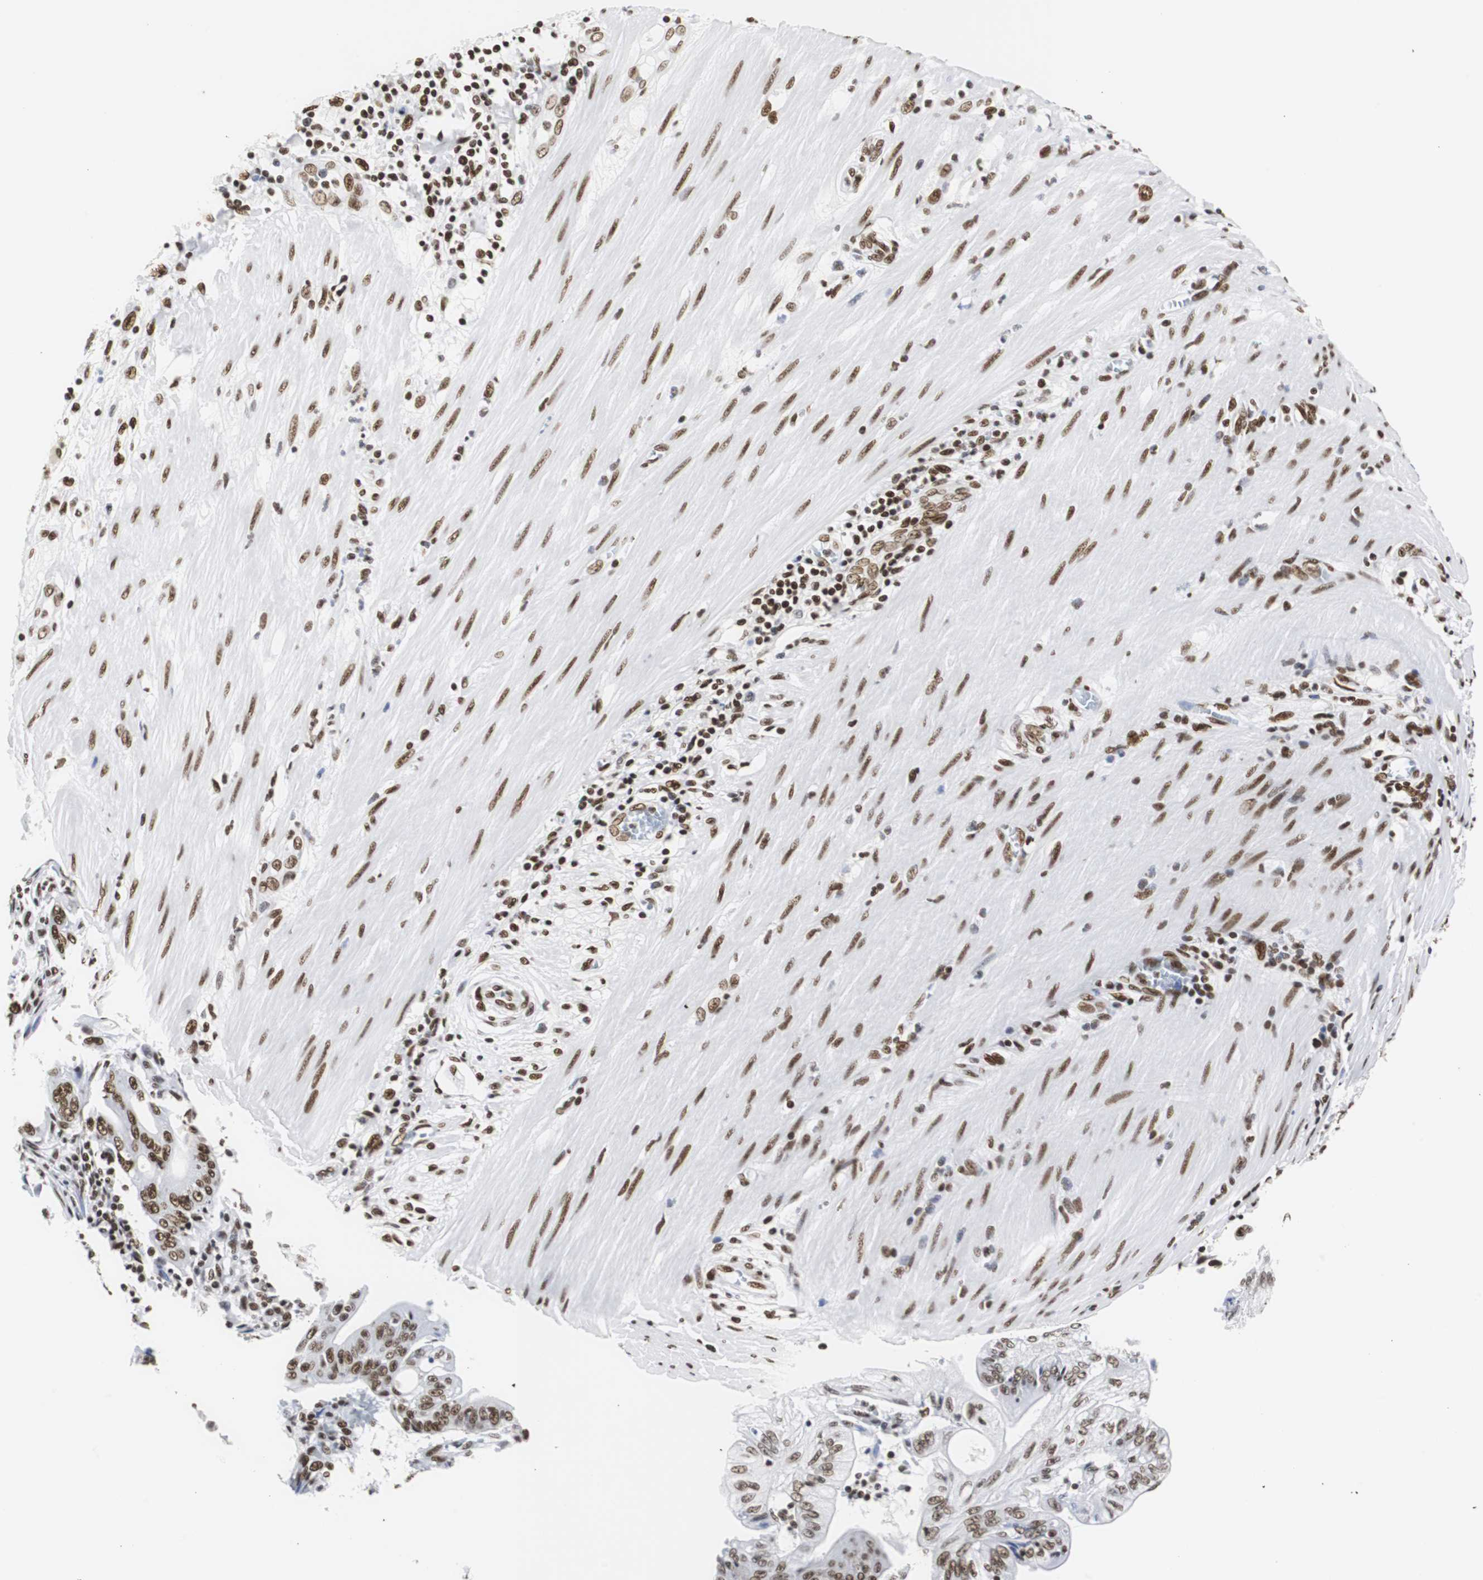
{"staining": {"intensity": "strong", "quantity": ">75%", "location": "nuclear"}, "tissue": "pancreatic cancer", "cell_type": "Tumor cells", "image_type": "cancer", "snomed": [{"axis": "morphology", "description": "Normal tissue, NOS"}, {"axis": "topography", "description": "Lymph node"}], "caption": "A high amount of strong nuclear expression is seen in about >75% of tumor cells in pancreatic cancer tissue.", "gene": "HNRNPH2", "patient": {"sex": "male", "age": 62}}